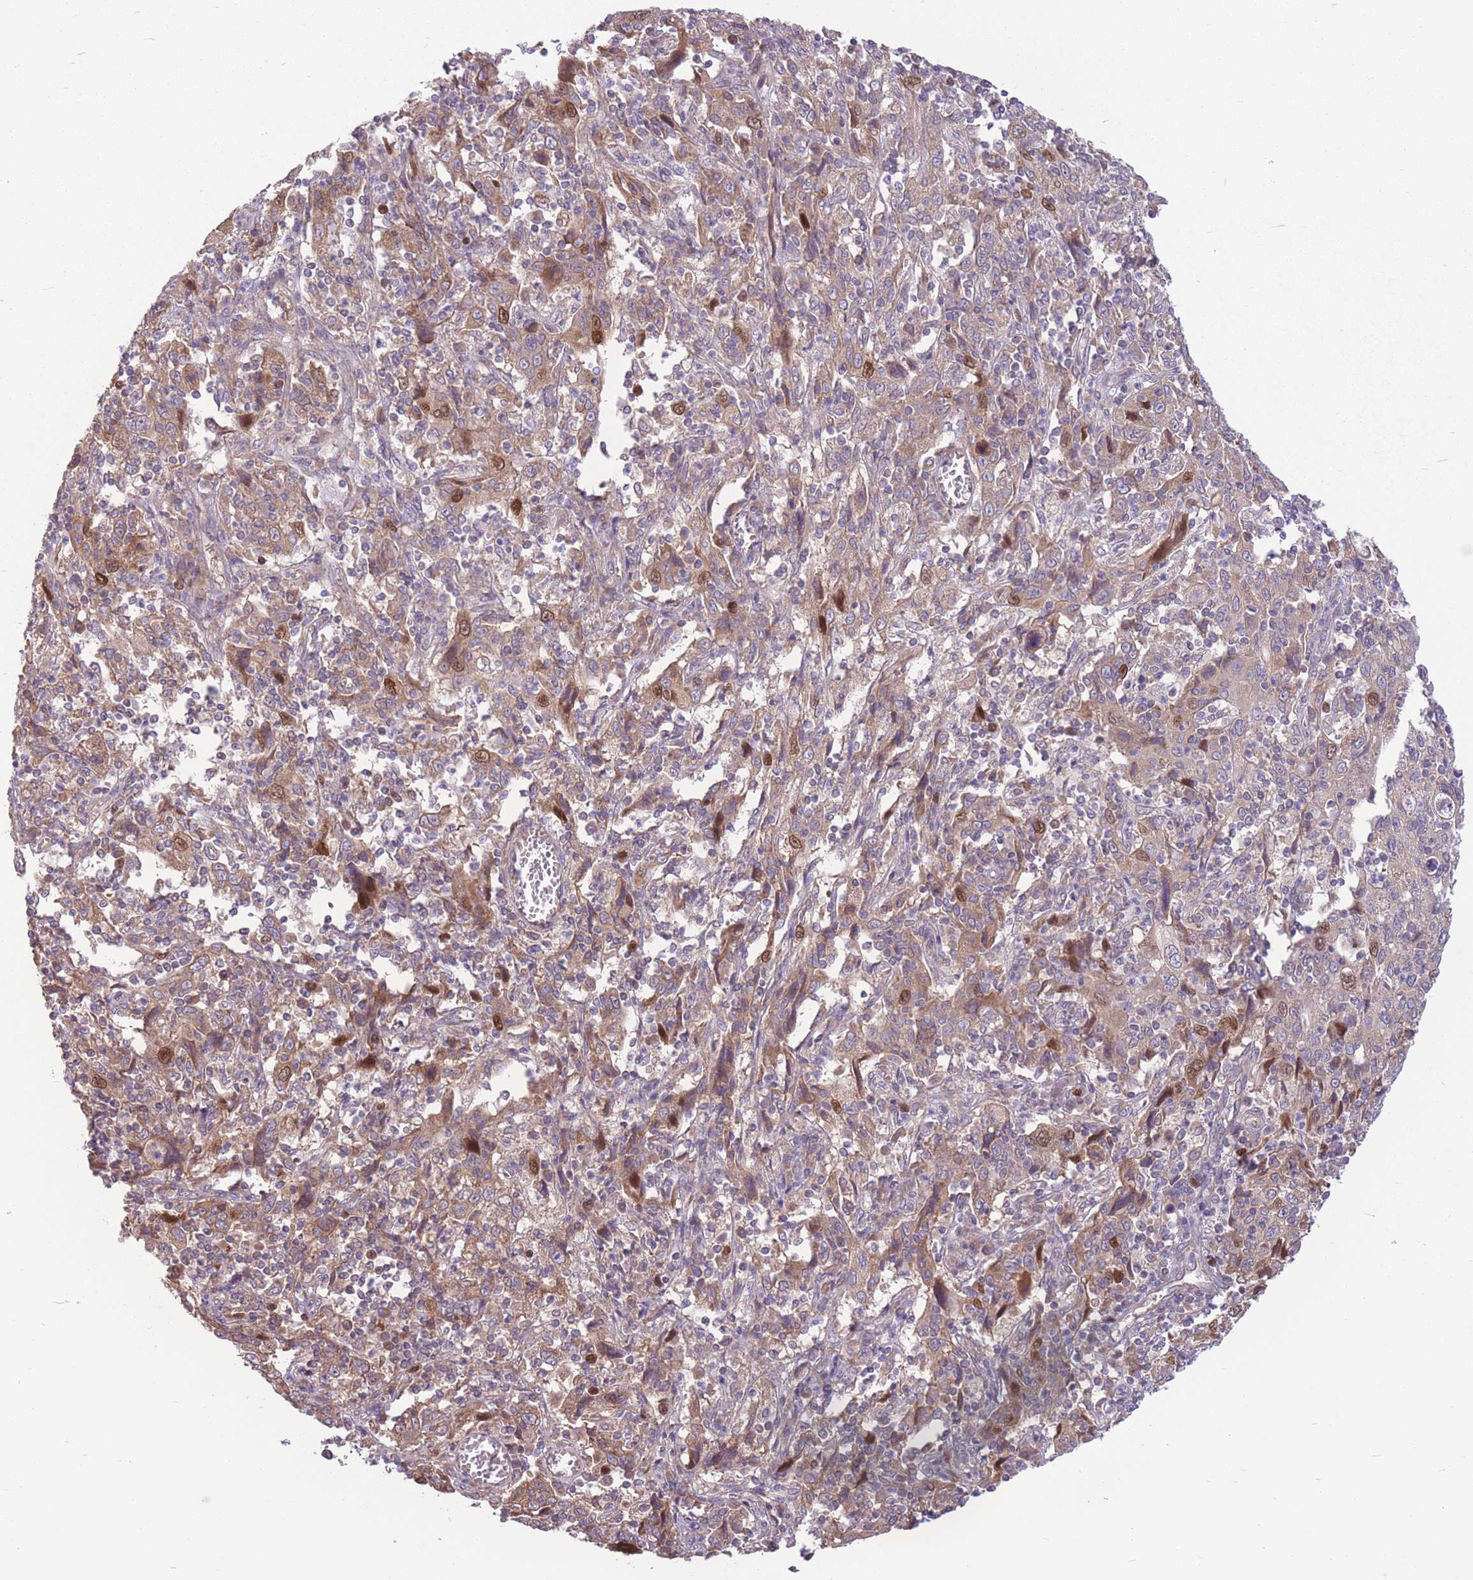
{"staining": {"intensity": "moderate", "quantity": "<25%", "location": "cytoplasmic/membranous,nuclear"}, "tissue": "cervical cancer", "cell_type": "Tumor cells", "image_type": "cancer", "snomed": [{"axis": "morphology", "description": "Squamous cell carcinoma, NOS"}, {"axis": "topography", "description": "Cervix"}], "caption": "Cervical cancer was stained to show a protein in brown. There is low levels of moderate cytoplasmic/membranous and nuclear staining in about <25% of tumor cells.", "gene": "GMNN", "patient": {"sex": "female", "age": 46}}